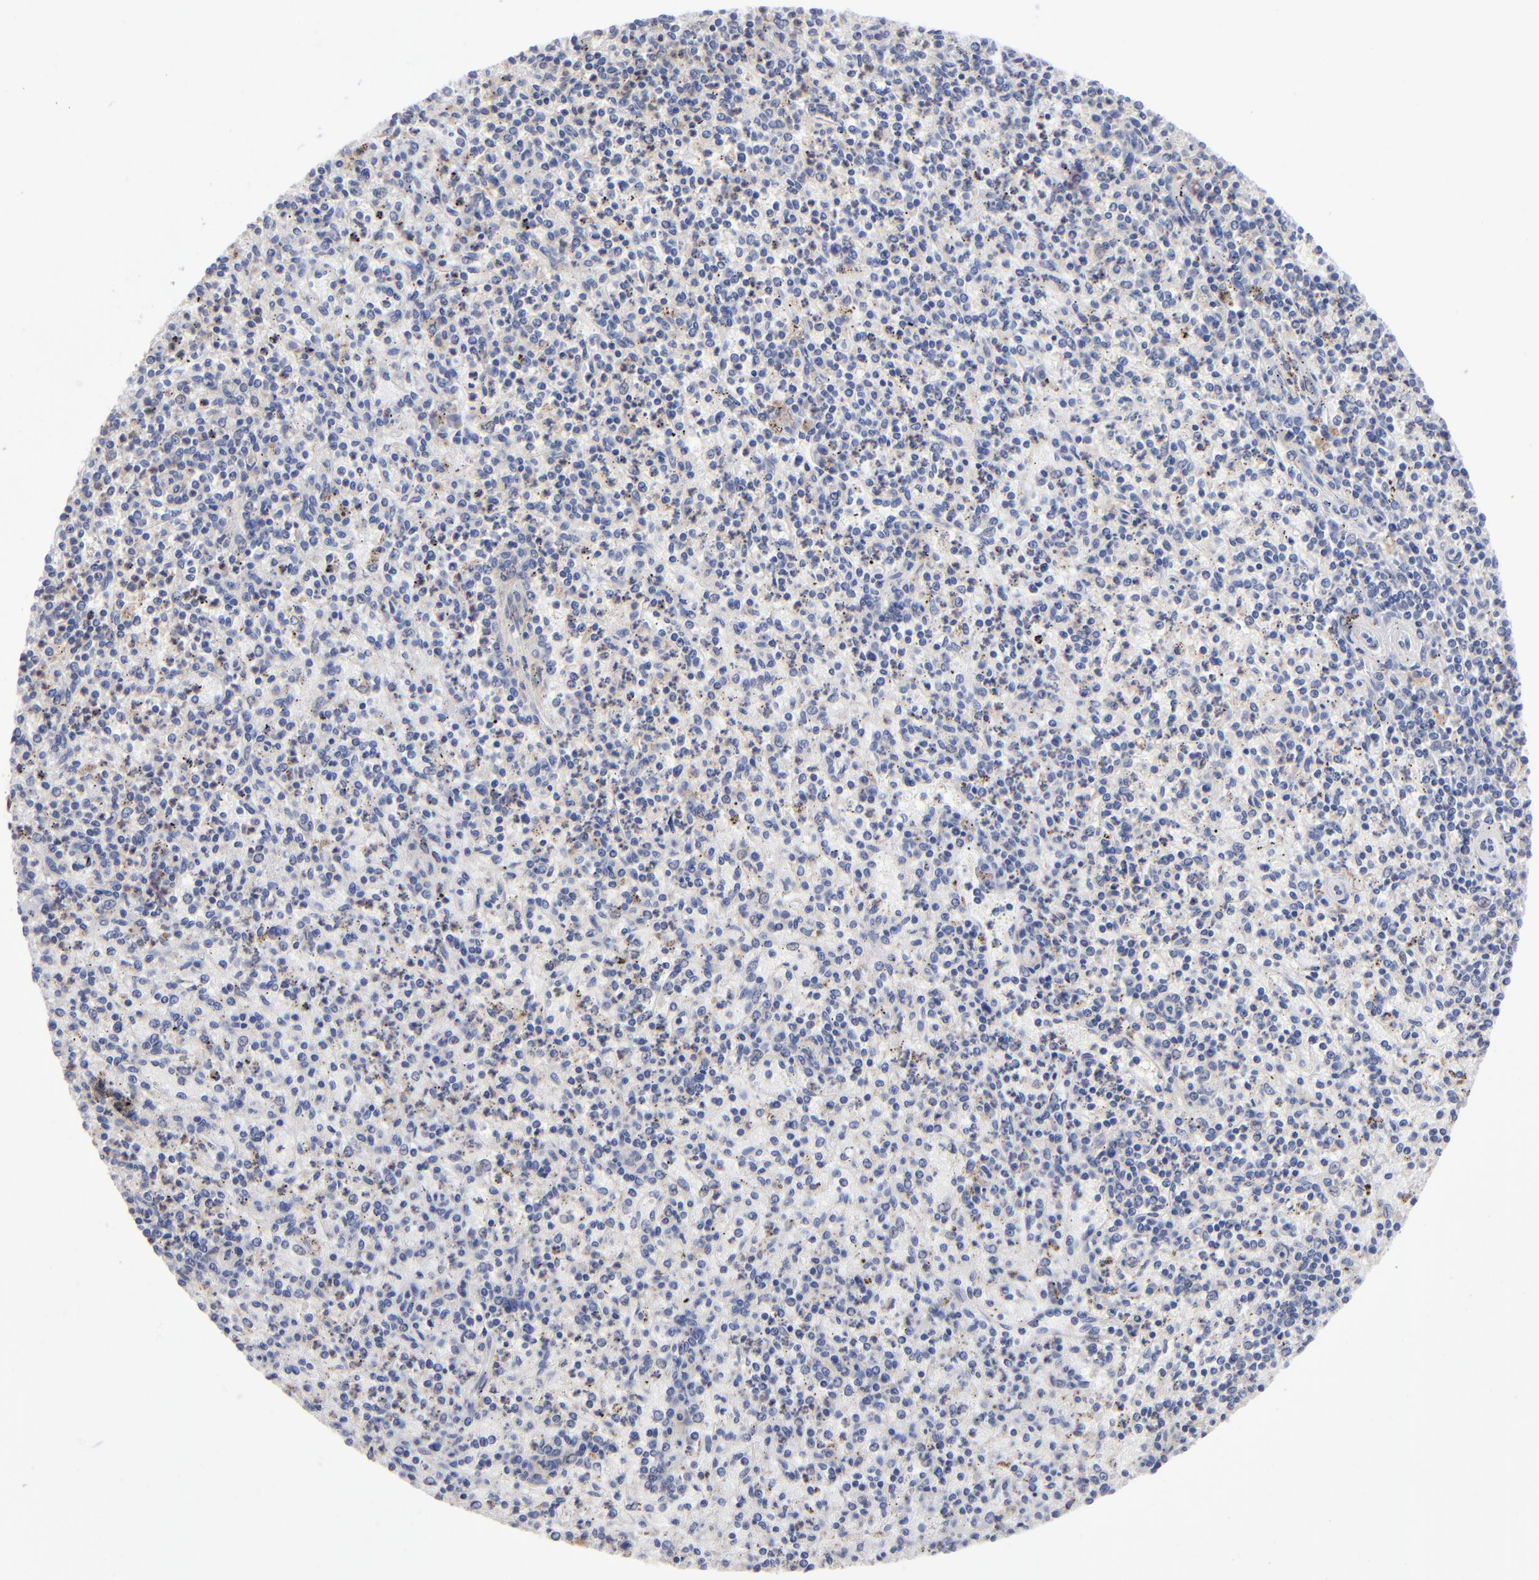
{"staining": {"intensity": "weak", "quantity": "<25%", "location": "cytoplasmic/membranous"}, "tissue": "spleen", "cell_type": "Cells in red pulp", "image_type": "normal", "snomed": [{"axis": "morphology", "description": "Normal tissue, NOS"}, {"axis": "topography", "description": "Spleen"}], "caption": "Immunohistochemical staining of benign spleen displays no significant staining in cells in red pulp. (DAB IHC, high magnification).", "gene": "RRAGA", "patient": {"sex": "male", "age": 72}}